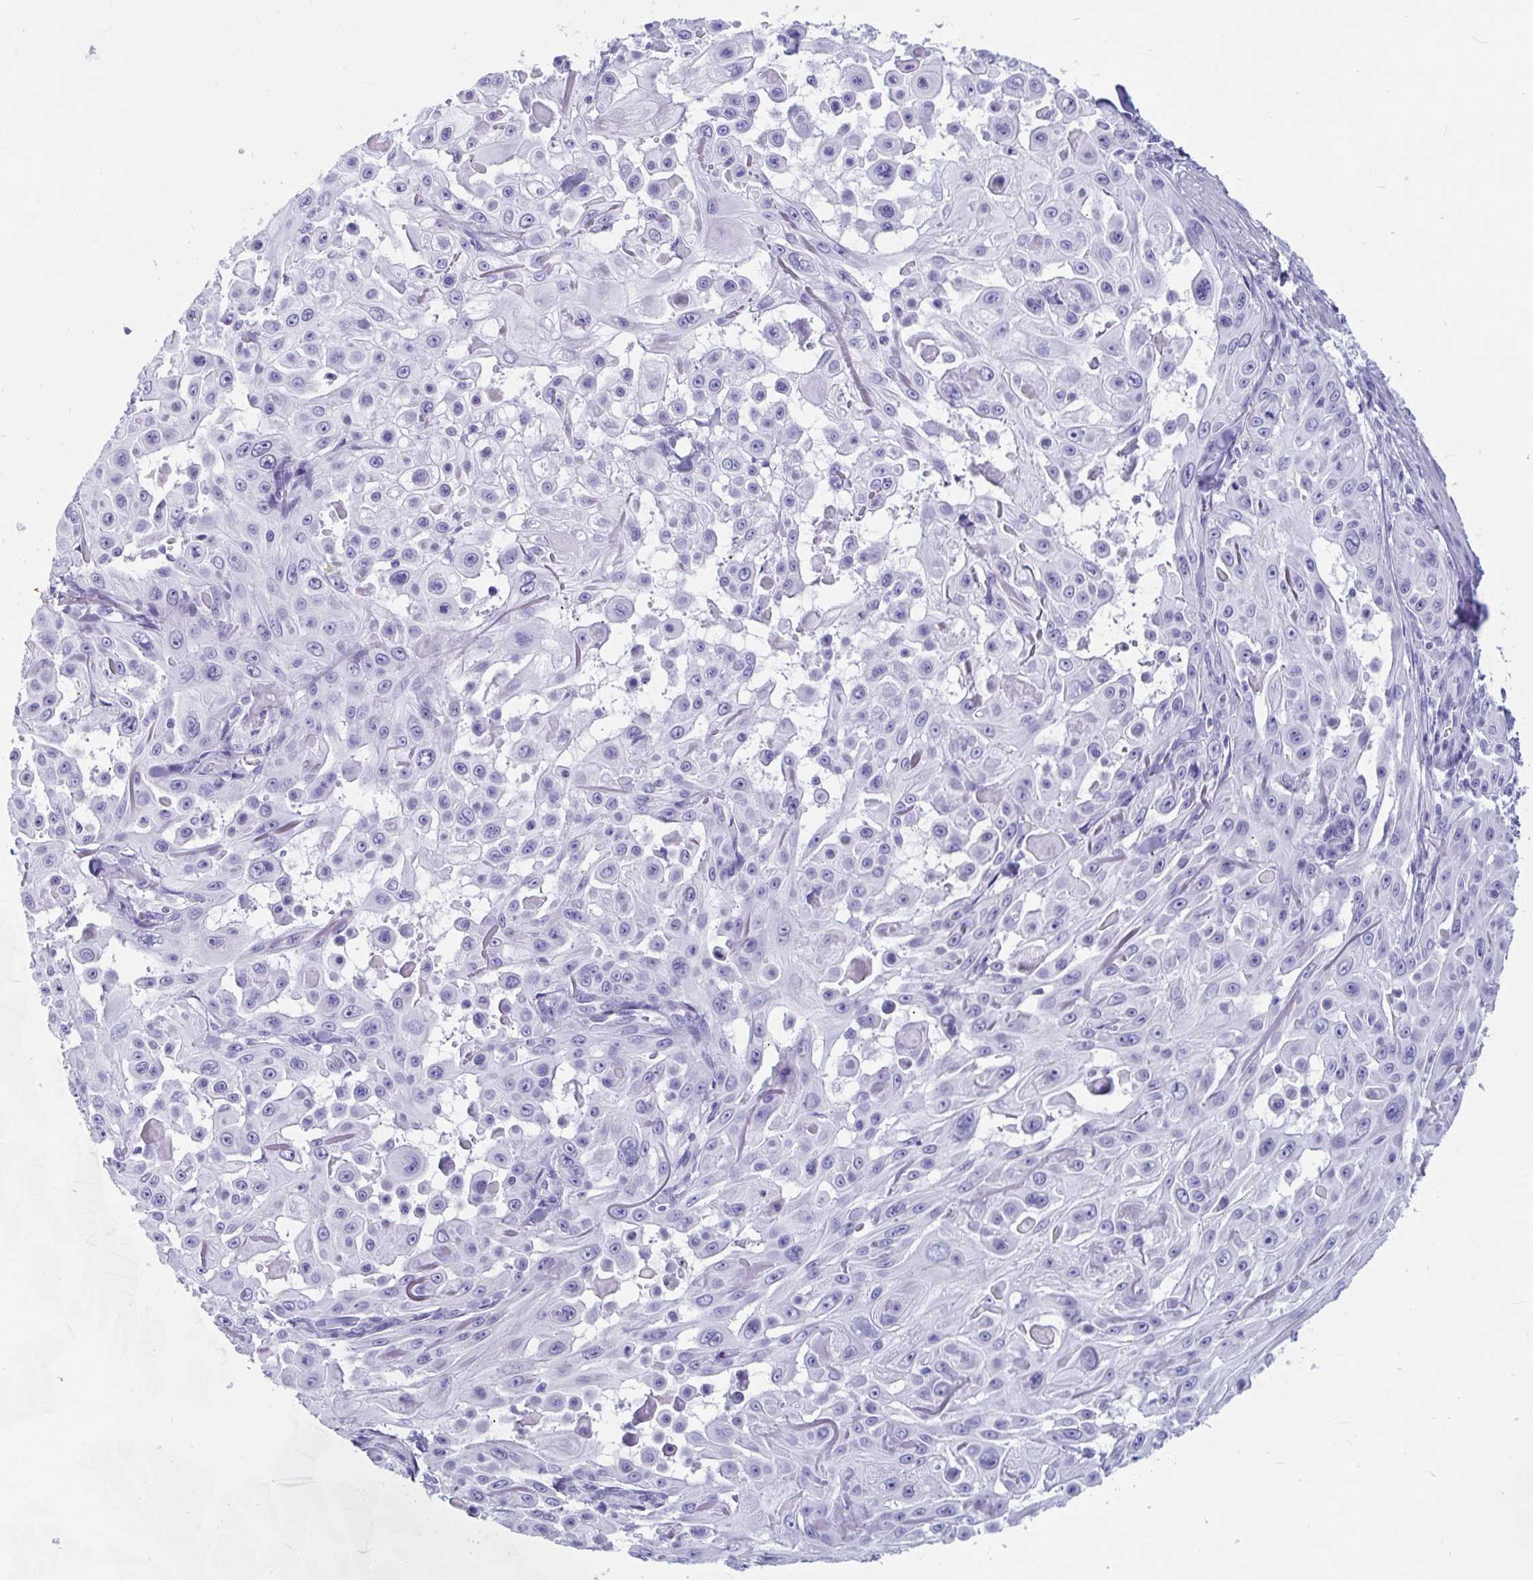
{"staining": {"intensity": "negative", "quantity": "none", "location": "none"}, "tissue": "skin cancer", "cell_type": "Tumor cells", "image_type": "cancer", "snomed": [{"axis": "morphology", "description": "Squamous cell carcinoma, NOS"}, {"axis": "topography", "description": "Skin"}], "caption": "A high-resolution histopathology image shows immunohistochemistry staining of skin squamous cell carcinoma, which demonstrates no significant positivity in tumor cells.", "gene": "GKN2", "patient": {"sex": "male", "age": 91}}